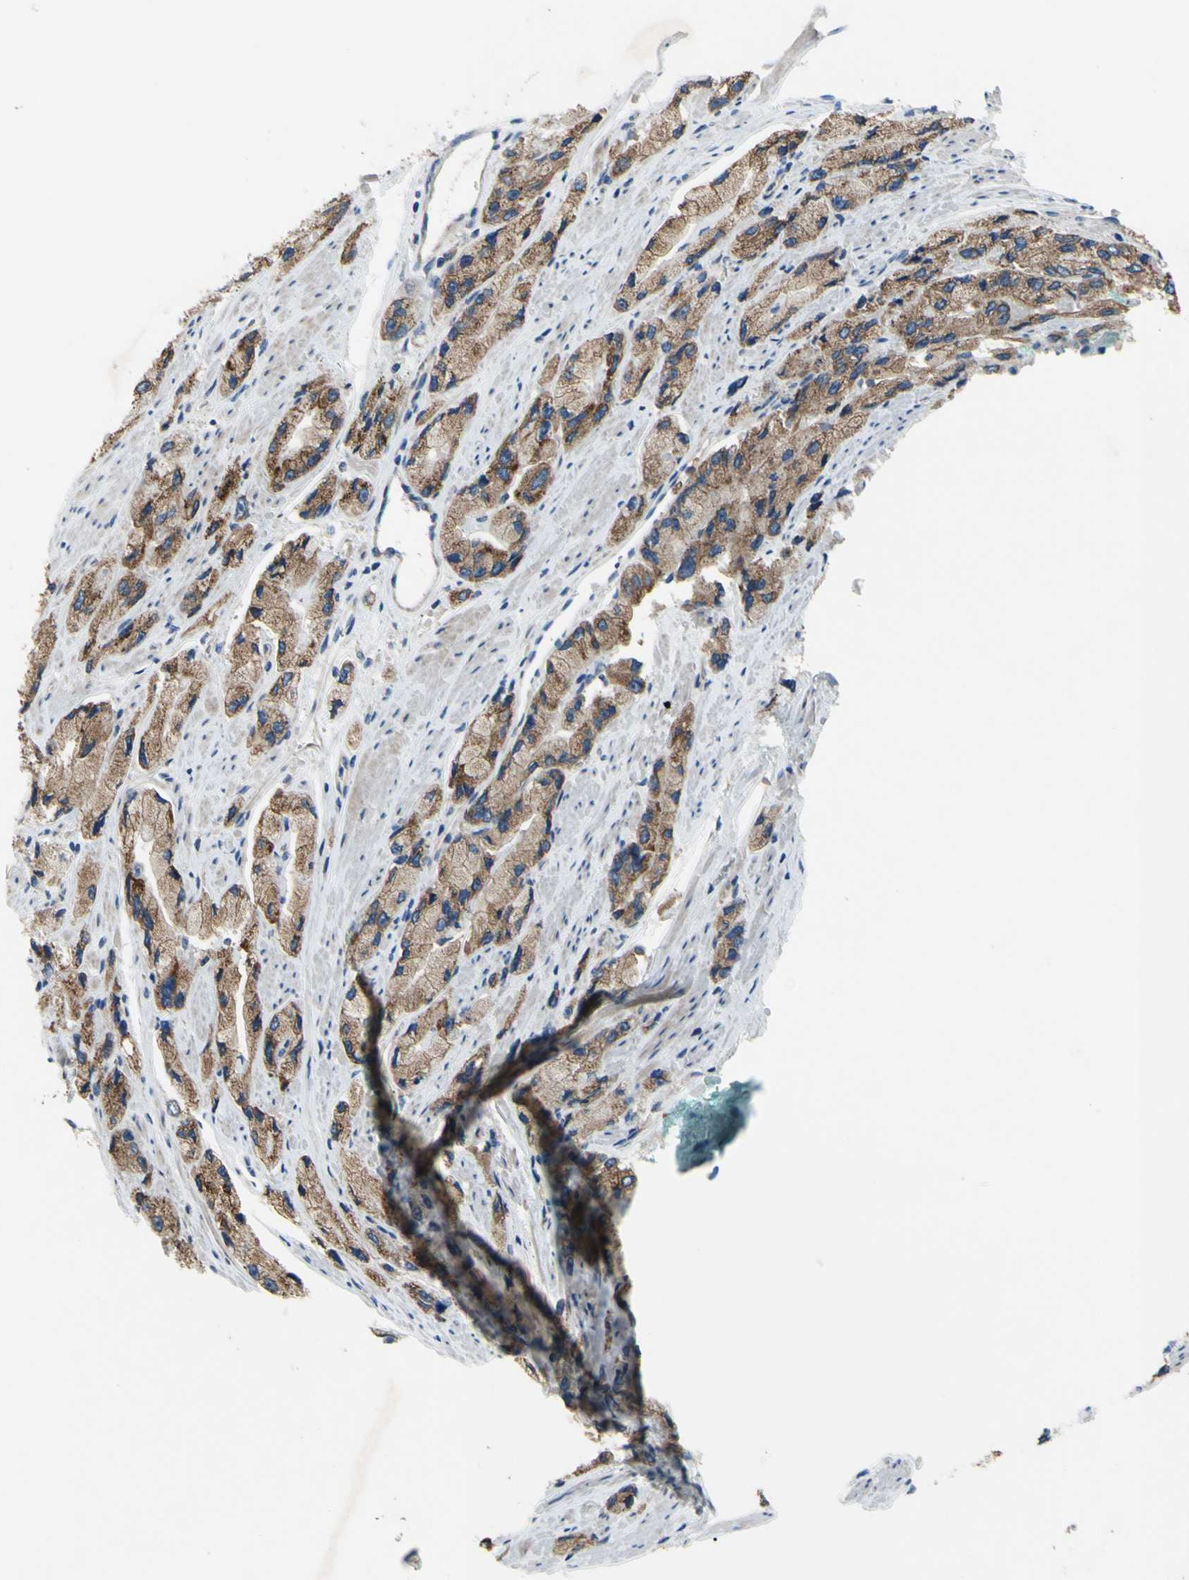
{"staining": {"intensity": "moderate", "quantity": ">75%", "location": "cytoplasmic/membranous"}, "tissue": "prostate cancer", "cell_type": "Tumor cells", "image_type": "cancer", "snomed": [{"axis": "morphology", "description": "Adenocarcinoma, High grade"}, {"axis": "topography", "description": "Prostate"}], "caption": "This photomicrograph reveals adenocarcinoma (high-grade) (prostate) stained with immunohistochemistry to label a protein in brown. The cytoplasmic/membranous of tumor cells show moderate positivity for the protein. Nuclei are counter-stained blue.", "gene": "GRAMD2B", "patient": {"sex": "male", "age": 58}}